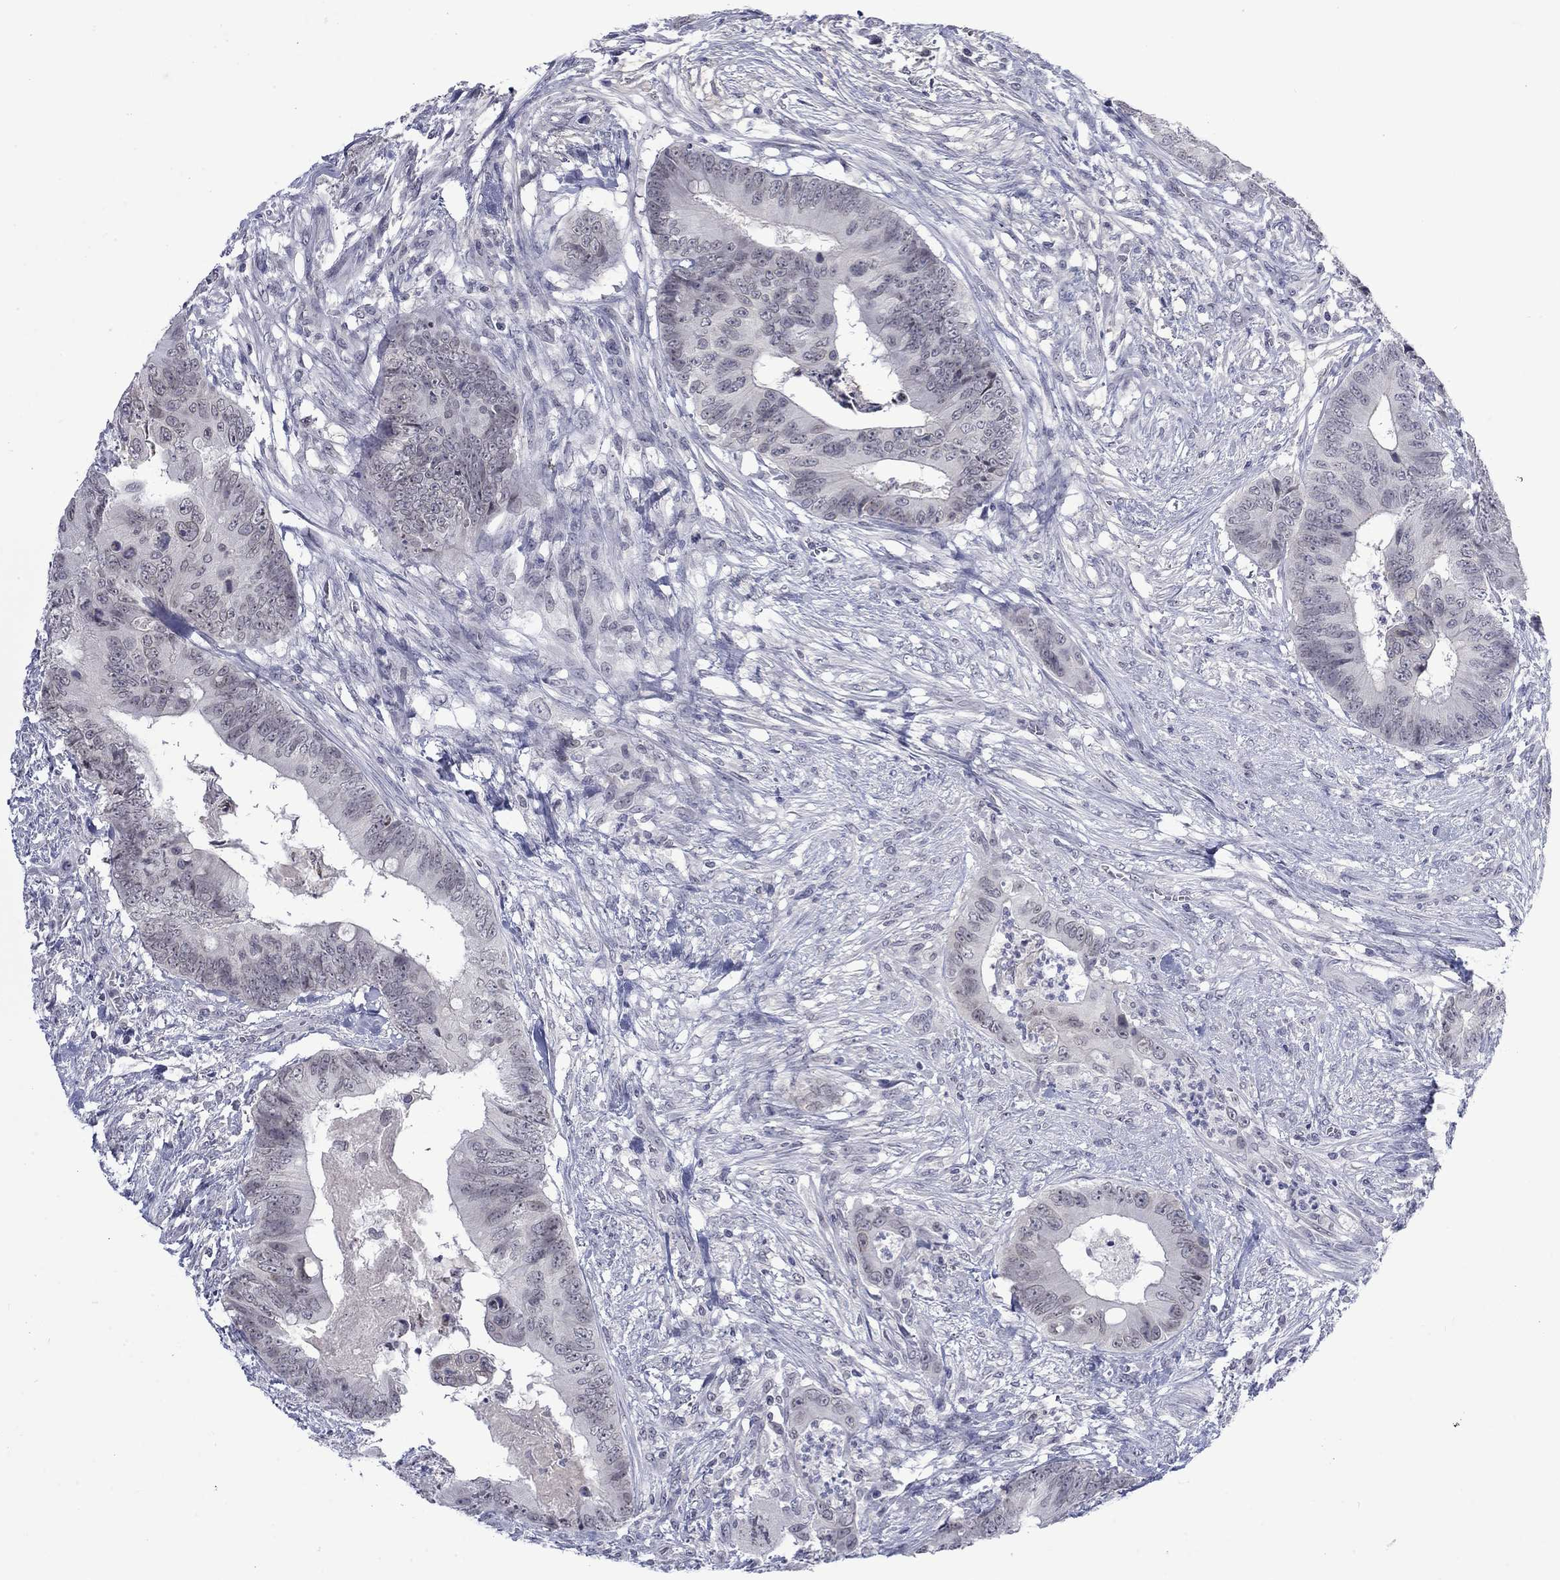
{"staining": {"intensity": "negative", "quantity": "none", "location": "none"}, "tissue": "colorectal cancer", "cell_type": "Tumor cells", "image_type": "cancer", "snomed": [{"axis": "morphology", "description": "Adenocarcinoma, NOS"}, {"axis": "topography", "description": "Colon"}], "caption": "An immunohistochemistry (IHC) image of colorectal cancer is shown. There is no staining in tumor cells of colorectal cancer.", "gene": "NSMF", "patient": {"sex": "male", "age": 84}}